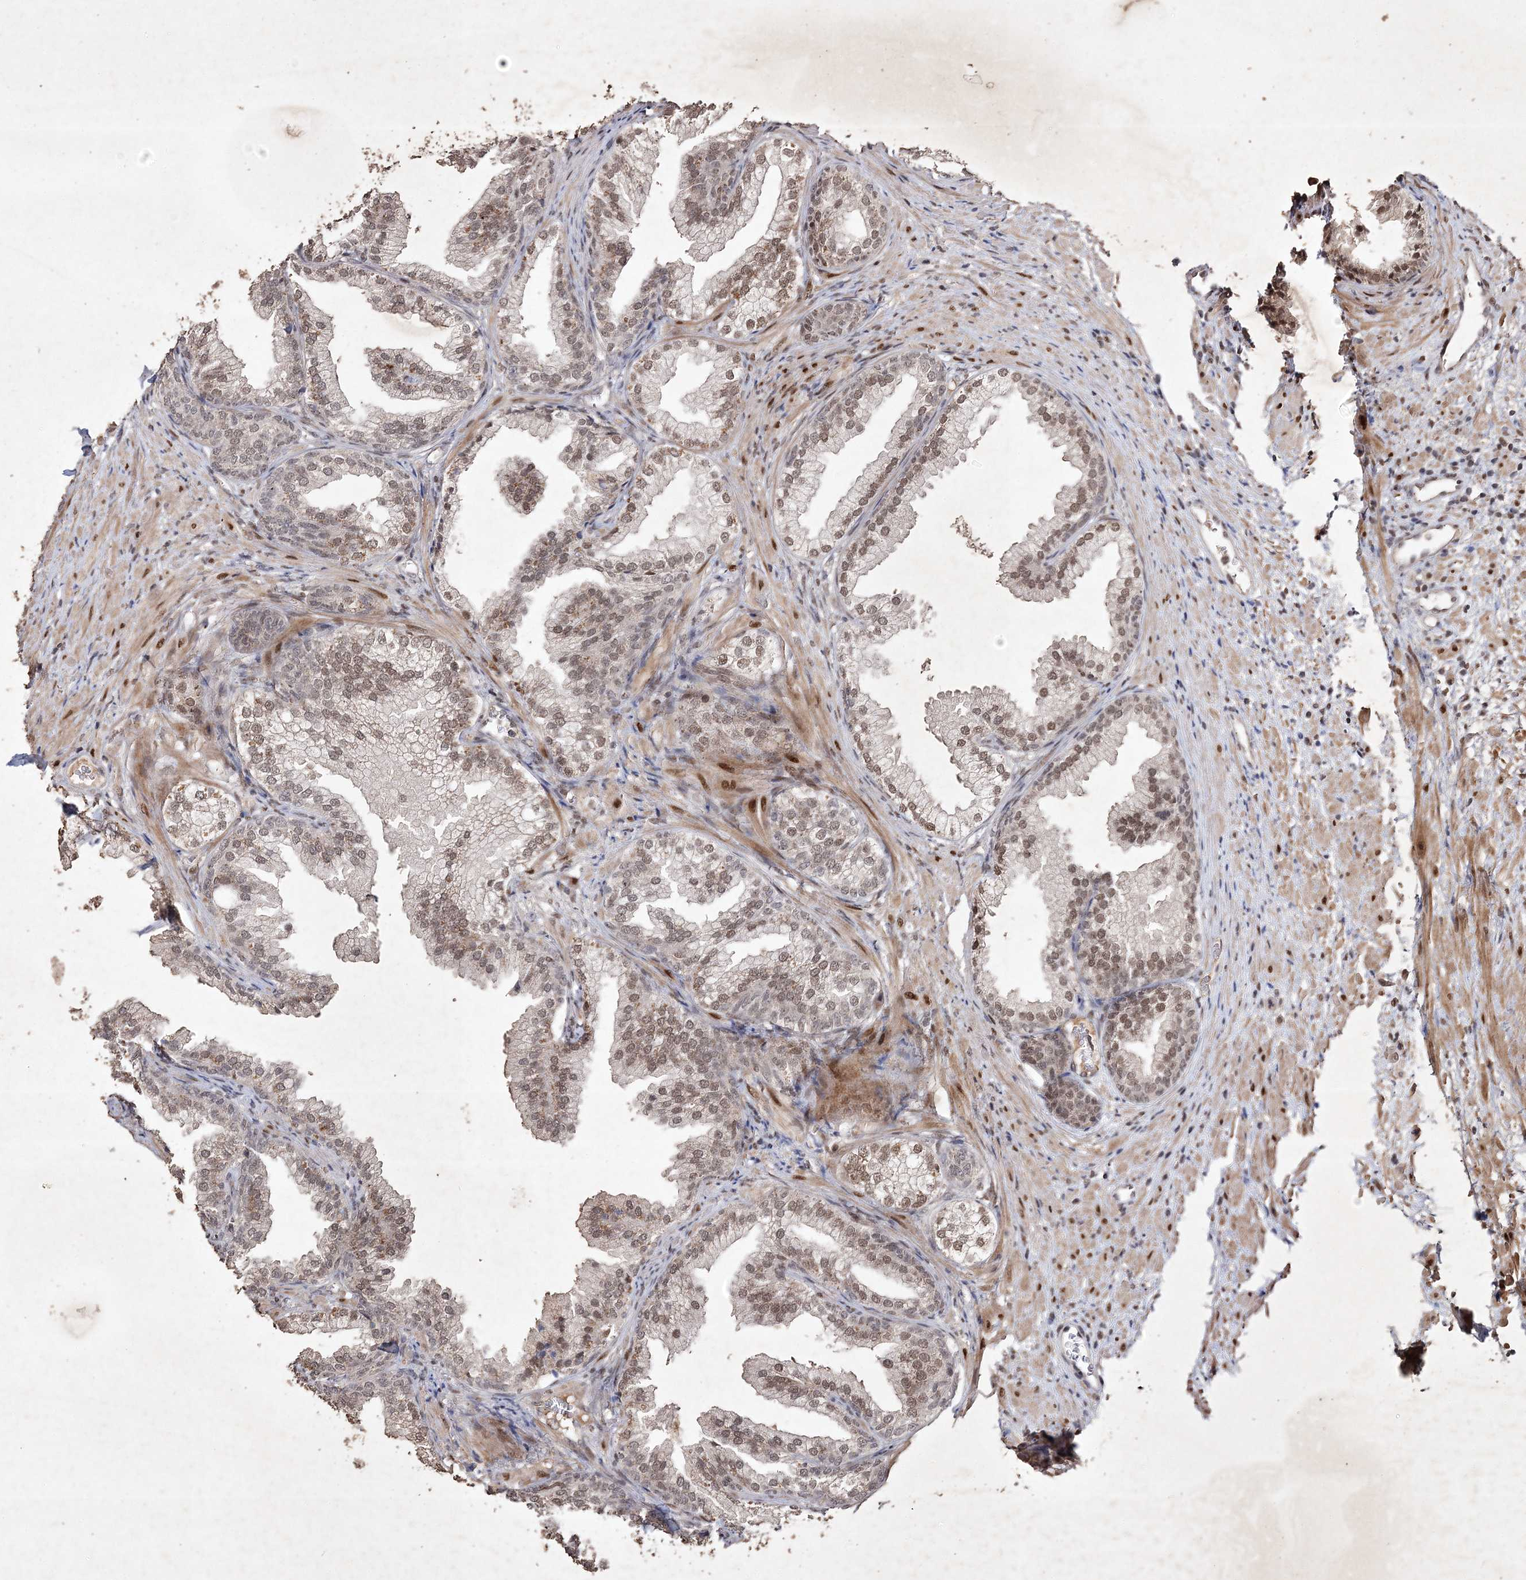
{"staining": {"intensity": "moderate", "quantity": "25%-75%", "location": "nuclear"}, "tissue": "prostate", "cell_type": "Glandular cells", "image_type": "normal", "snomed": [{"axis": "morphology", "description": "Normal tissue, NOS"}, {"axis": "topography", "description": "Prostate"}], "caption": "About 25%-75% of glandular cells in unremarkable prostate show moderate nuclear protein positivity as visualized by brown immunohistochemical staining.", "gene": "C3orf38", "patient": {"sex": "male", "age": 76}}